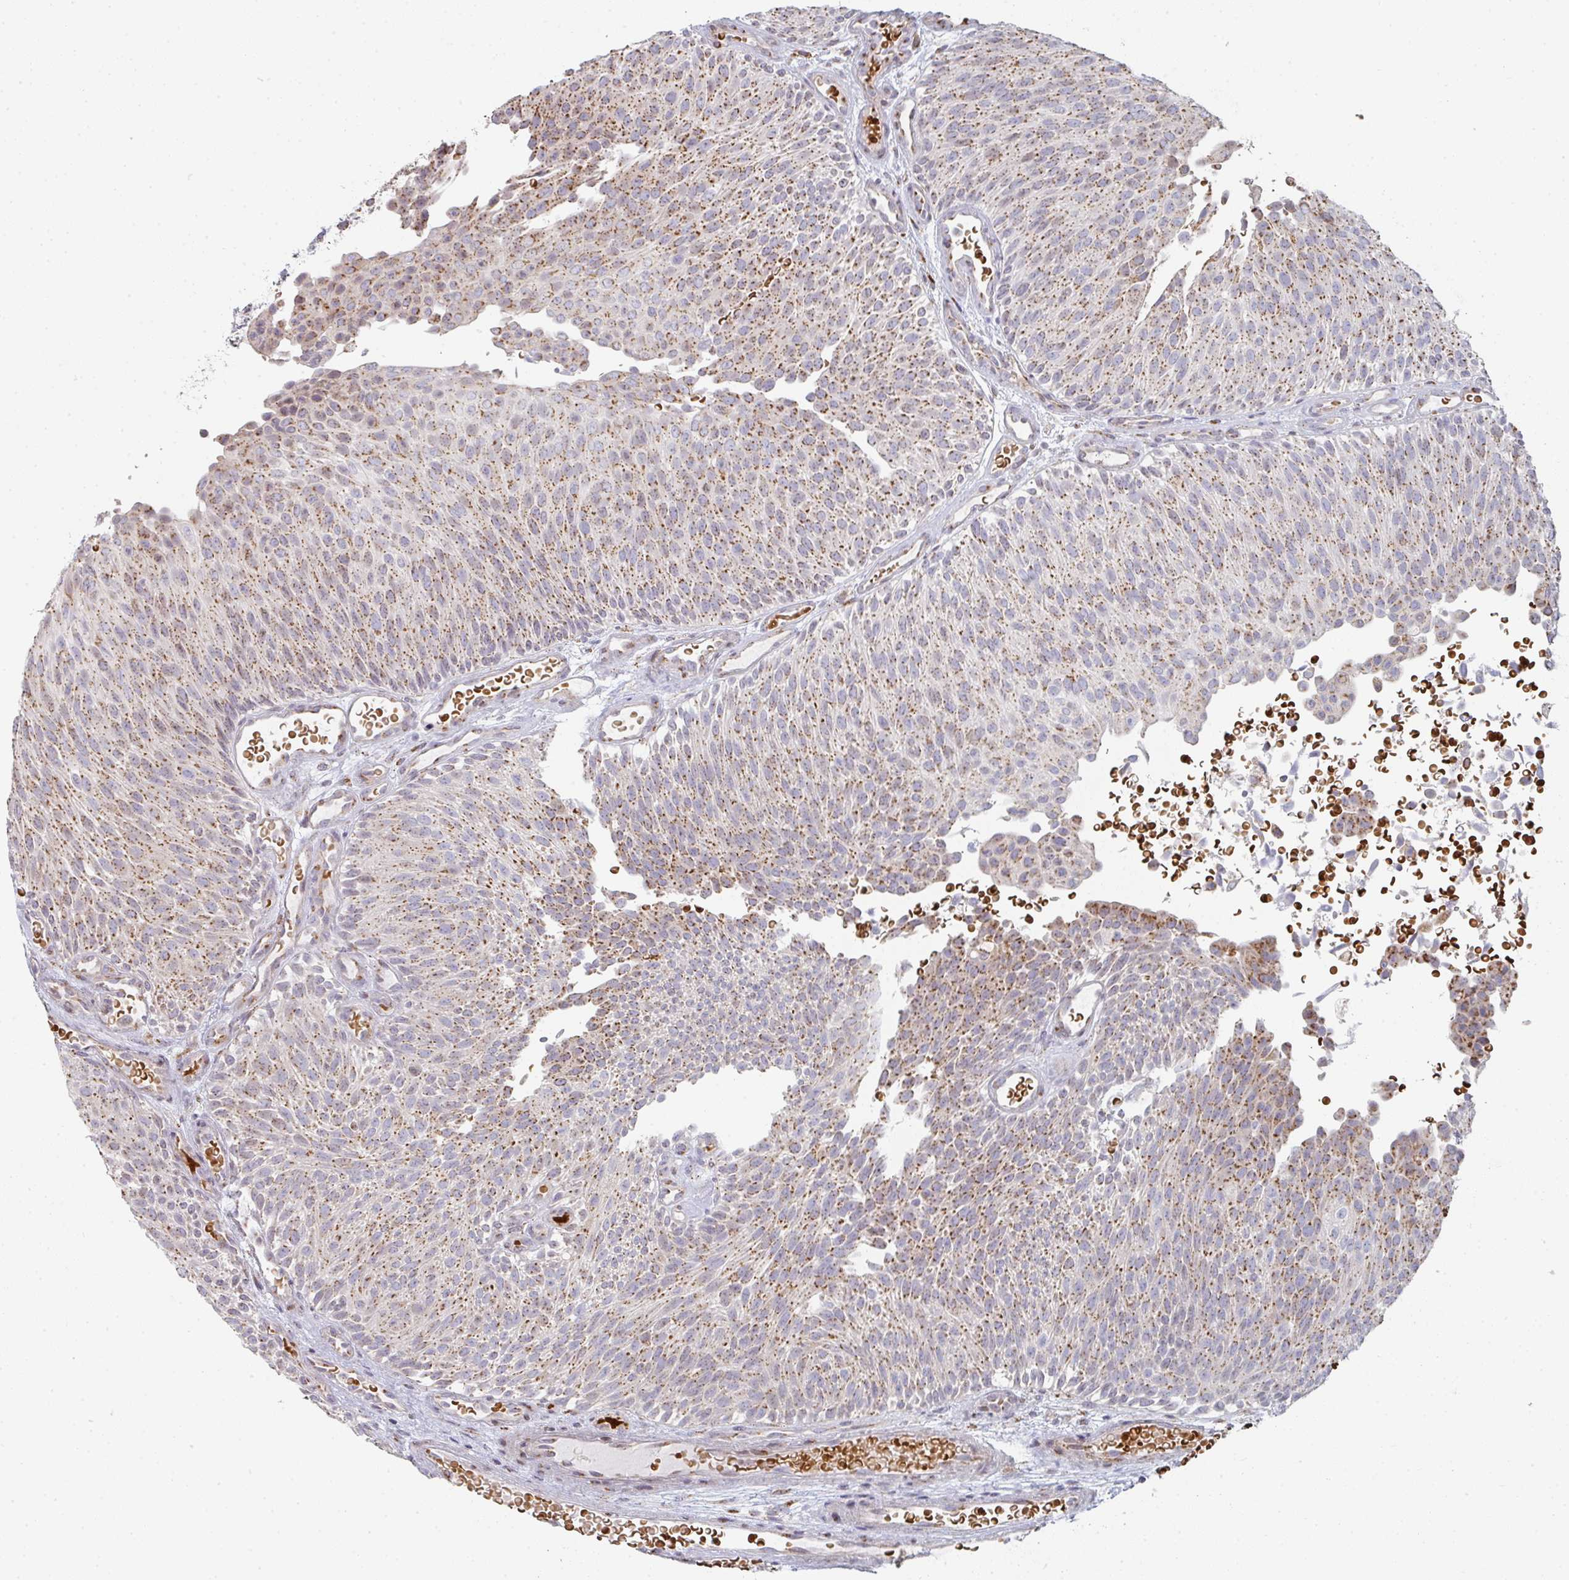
{"staining": {"intensity": "strong", "quantity": ">75%", "location": "cytoplasmic/membranous"}, "tissue": "urothelial cancer", "cell_type": "Tumor cells", "image_type": "cancer", "snomed": [{"axis": "morphology", "description": "Urothelial carcinoma, Low grade"}, {"axis": "topography", "description": "Urinary bladder"}], "caption": "Urothelial cancer stained with a protein marker displays strong staining in tumor cells.", "gene": "ZNF526", "patient": {"sex": "male", "age": 78}}